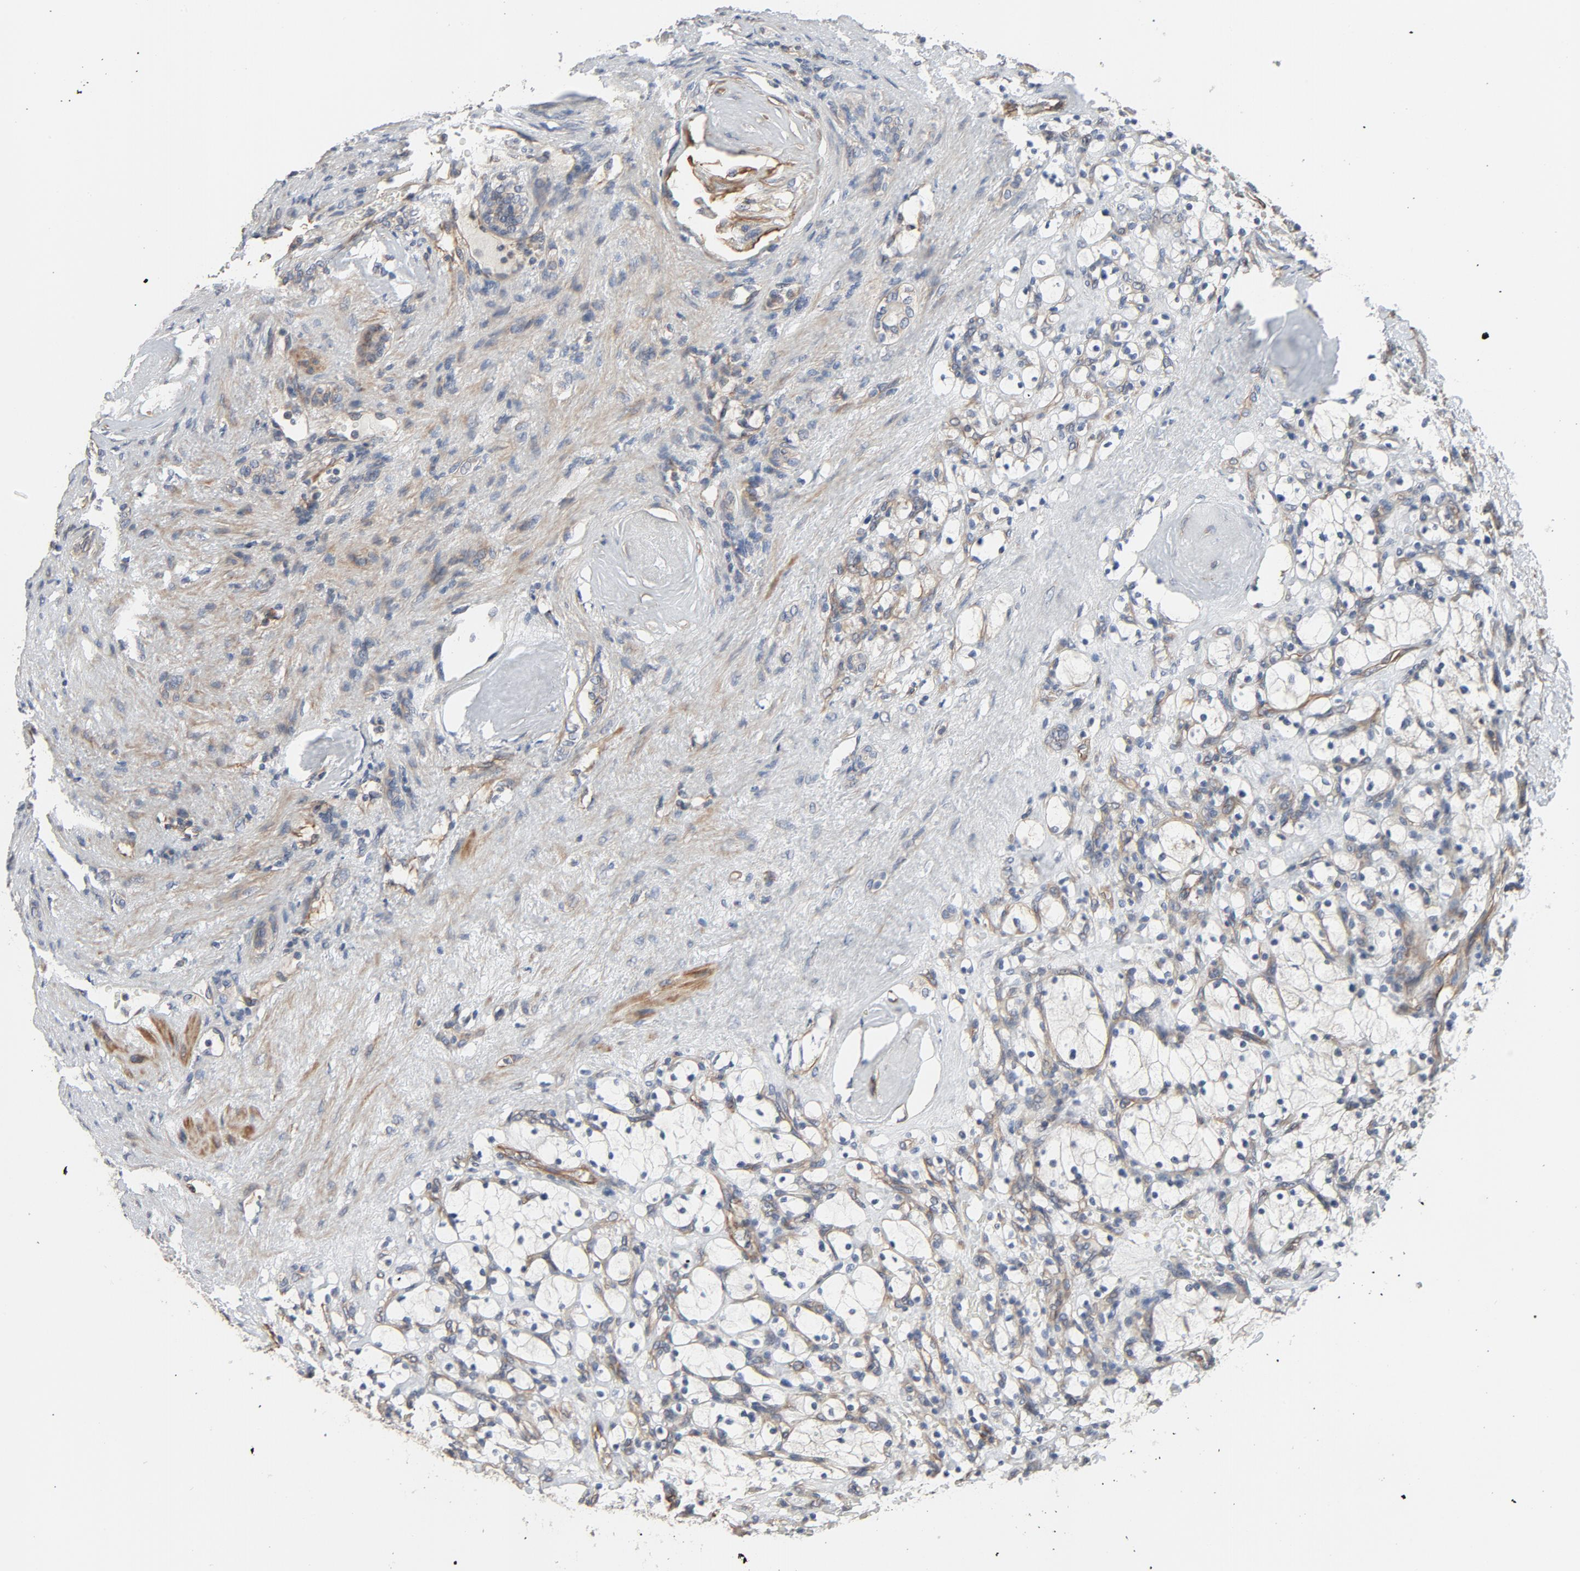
{"staining": {"intensity": "negative", "quantity": "none", "location": "none"}, "tissue": "renal cancer", "cell_type": "Tumor cells", "image_type": "cancer", "snomed": [{"axis": "morphology", "description": "Adenocarcinoma, NOS"}, {"axis": "topography", "description": "Kidney"}], "caption": "High magnification brightfield microscopy of renal cancer stained with DAB (brown) and counterstained with hematoxylin (blue): tumor cells show no significant staining.", "gene": "TRIOBP", "patient": {"sex": "female", "age": 83}}